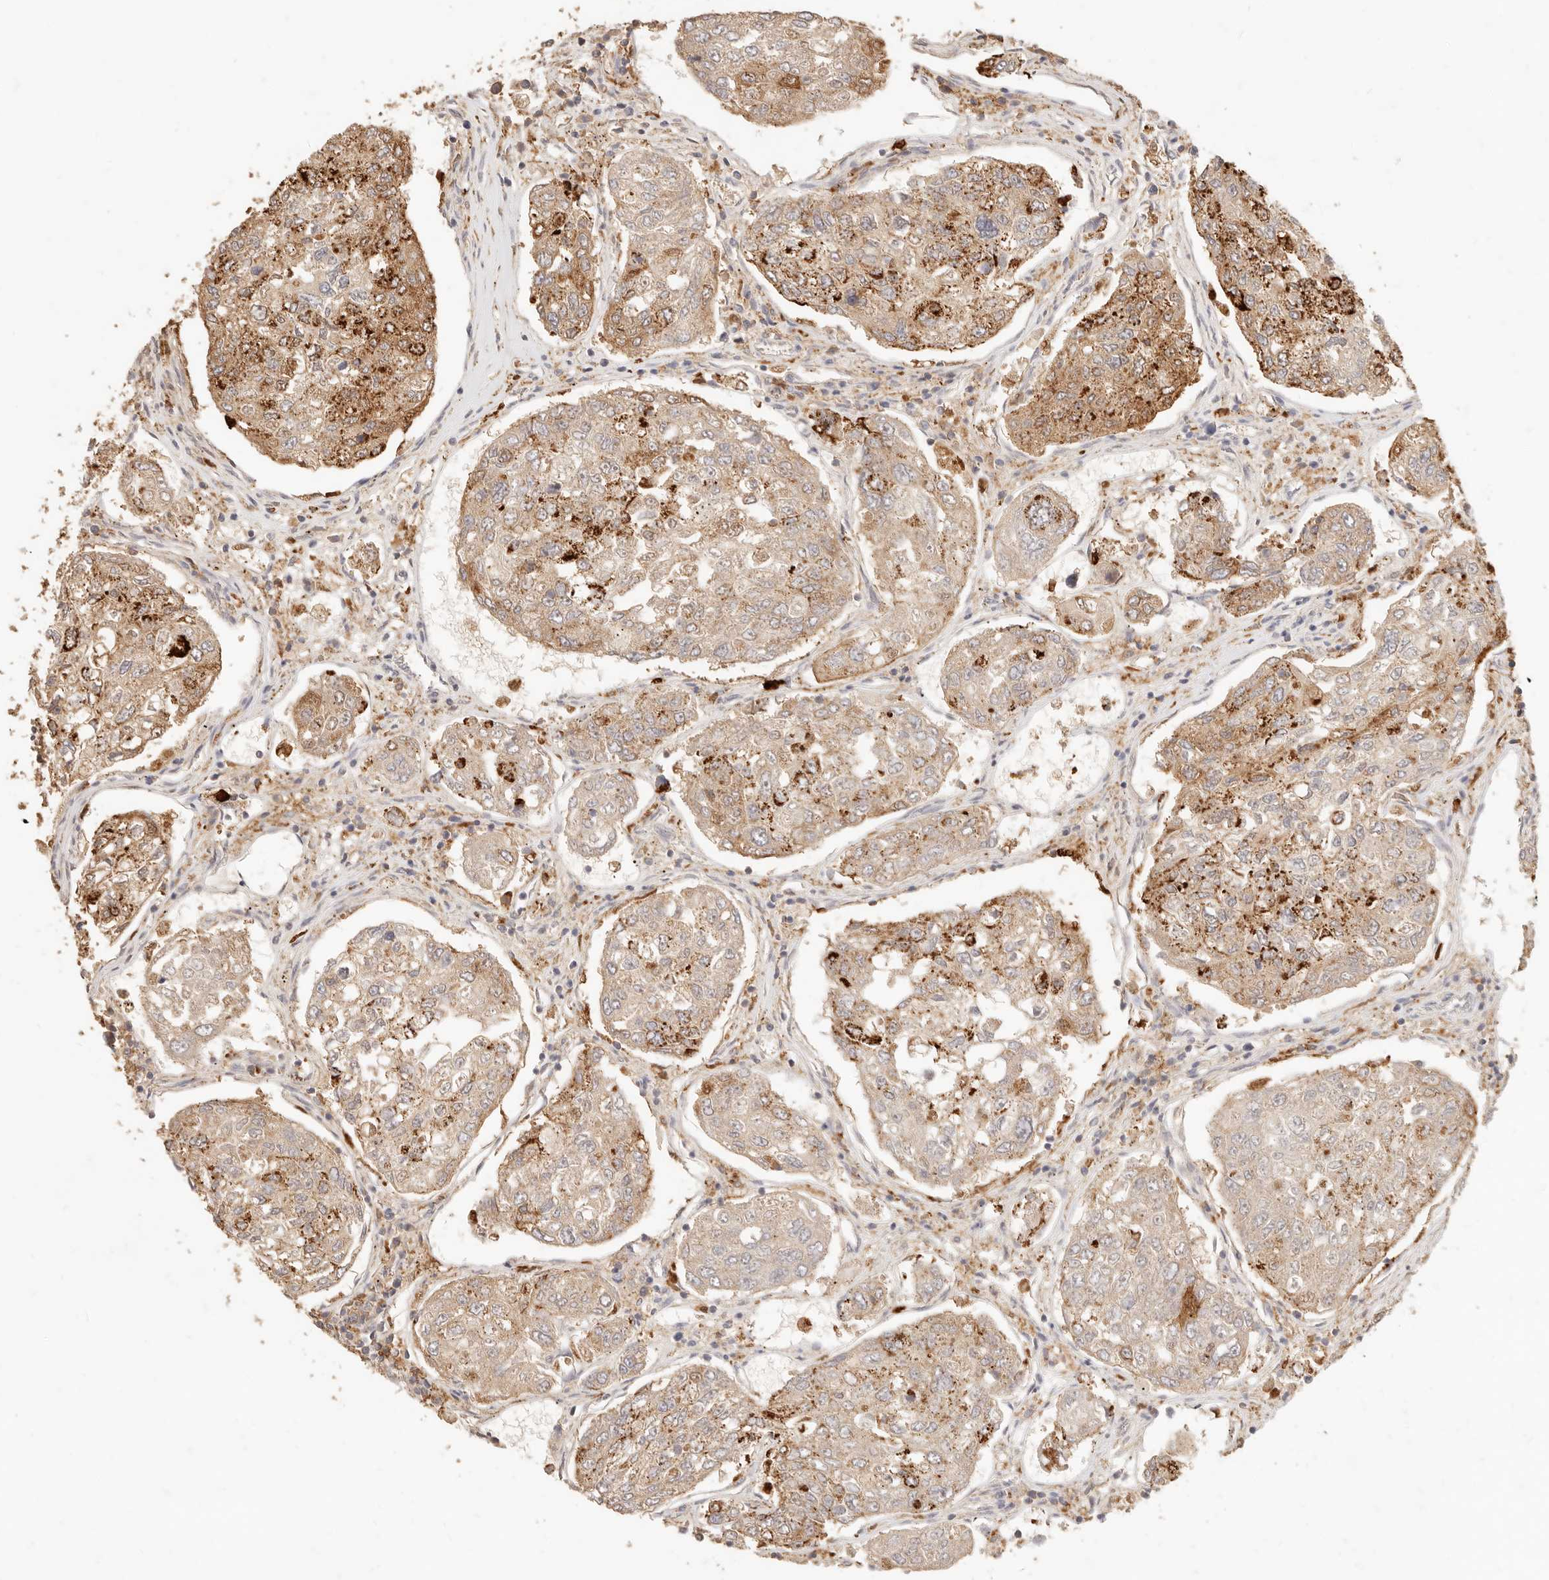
{"staining": {"intensity": "strong", "quantity": ">75%", "location": "cytoplasmic/membranous"}, "tissue": "urothelial cancer", "cell_type": "Tumor cells", "image_type": "cancer", "snomed": [{"axis": "morphology", "description": "Urothelial carcinoma, High grade"}, {"axis": "topography", "description": "Lymph node"}, {"axis": "topography", "description": "Urinary bladder"}], "caption": "This is a micrograph of immunohistochemistry staining of high-grade urothelial carcinoma, which shows strong expression in the cytoplasmic/membranous of tumor cells.", "gene": "TMTC2", "patient": {"sex": "male", "age": 51}}